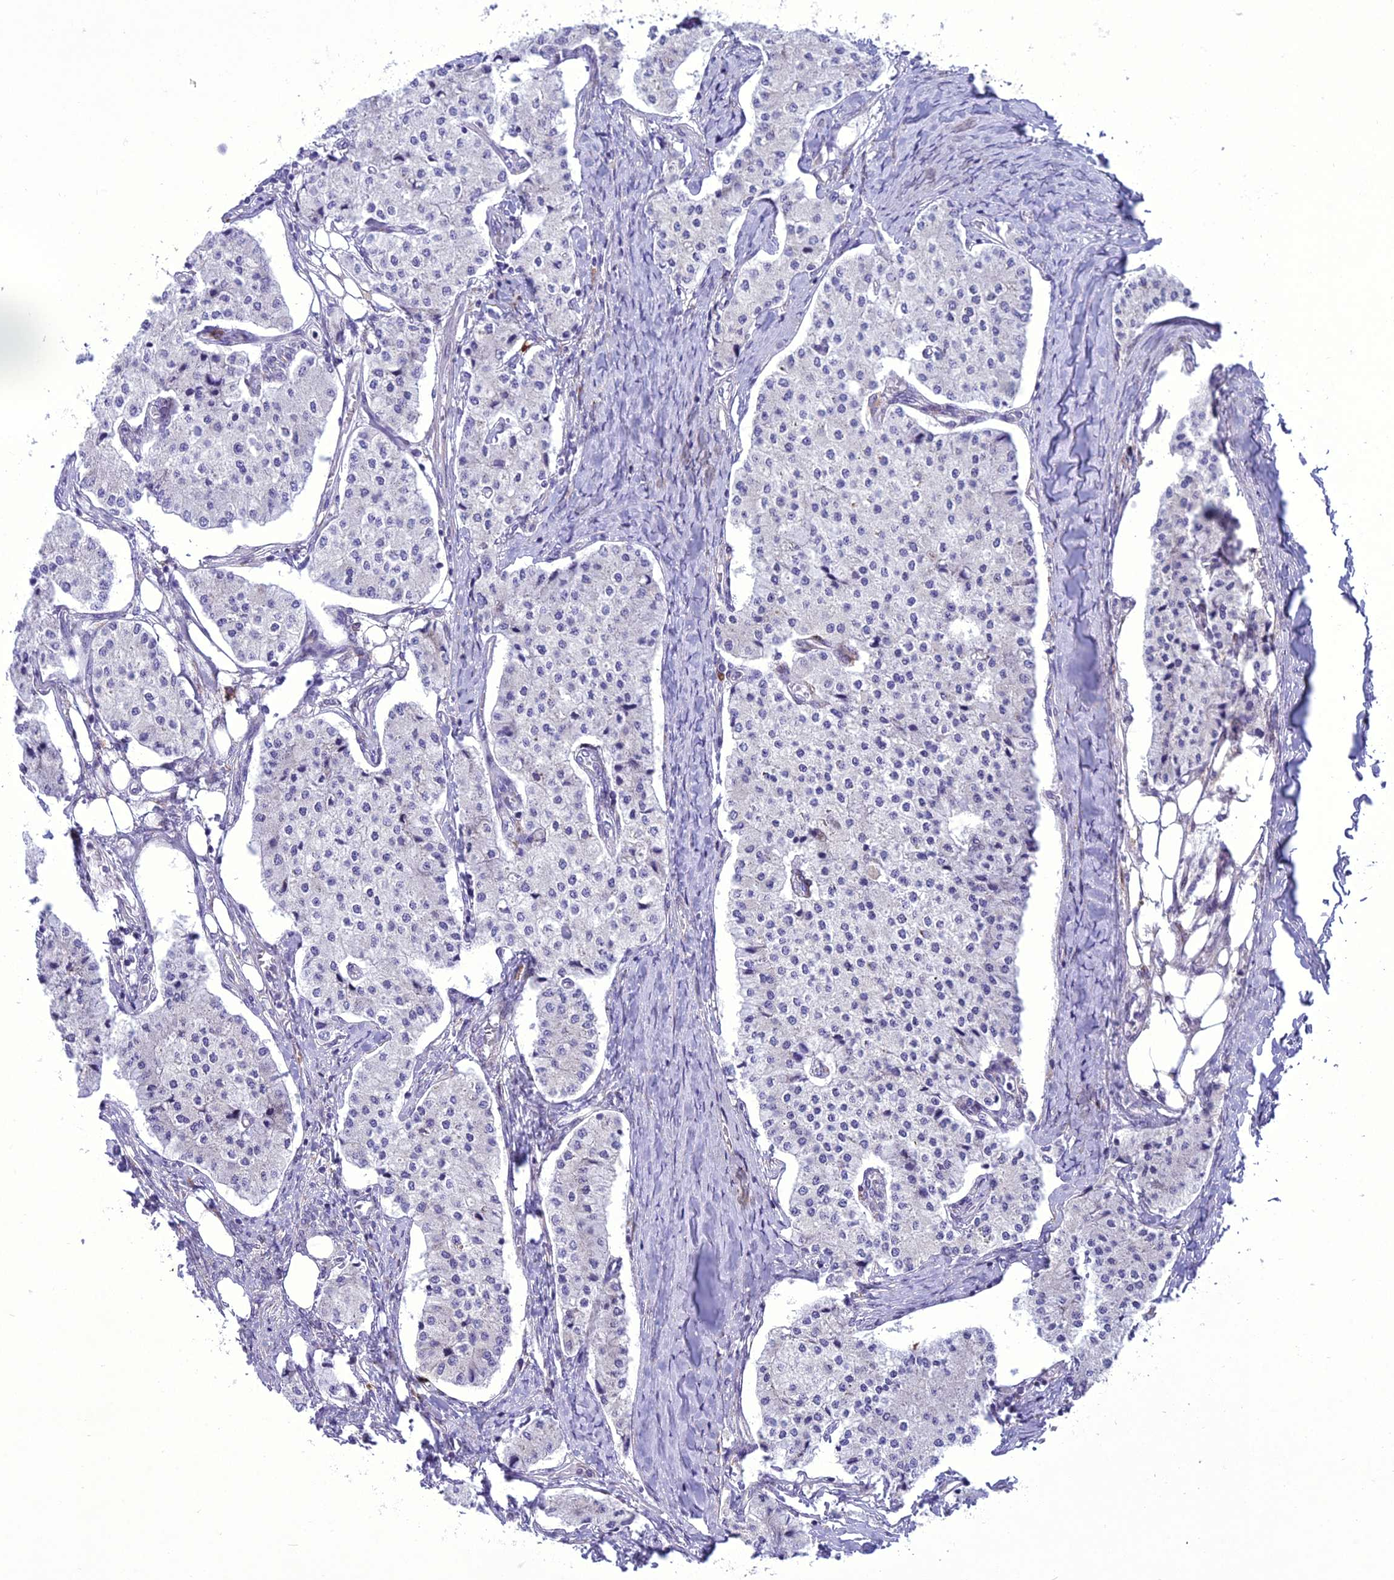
{"staining": {"intensity": "negative", "quantity": "none", "location": "none"}, "tissue": "carcinoid", "cell_type": "Tumor cells", "image_type": "cancer", "snomed": [{"axis": "morphology", "description": "Carcinoid, malignant, NOS"}, {"axis": "topography", "description": "Colon"}], "caption": "This is an immunohistochemistry (IHC) micrograph of human carcinoid. There is no staining in tumor cells.", "gene": "NEURL2", "patient": {"sex": "female", "age": 52}}